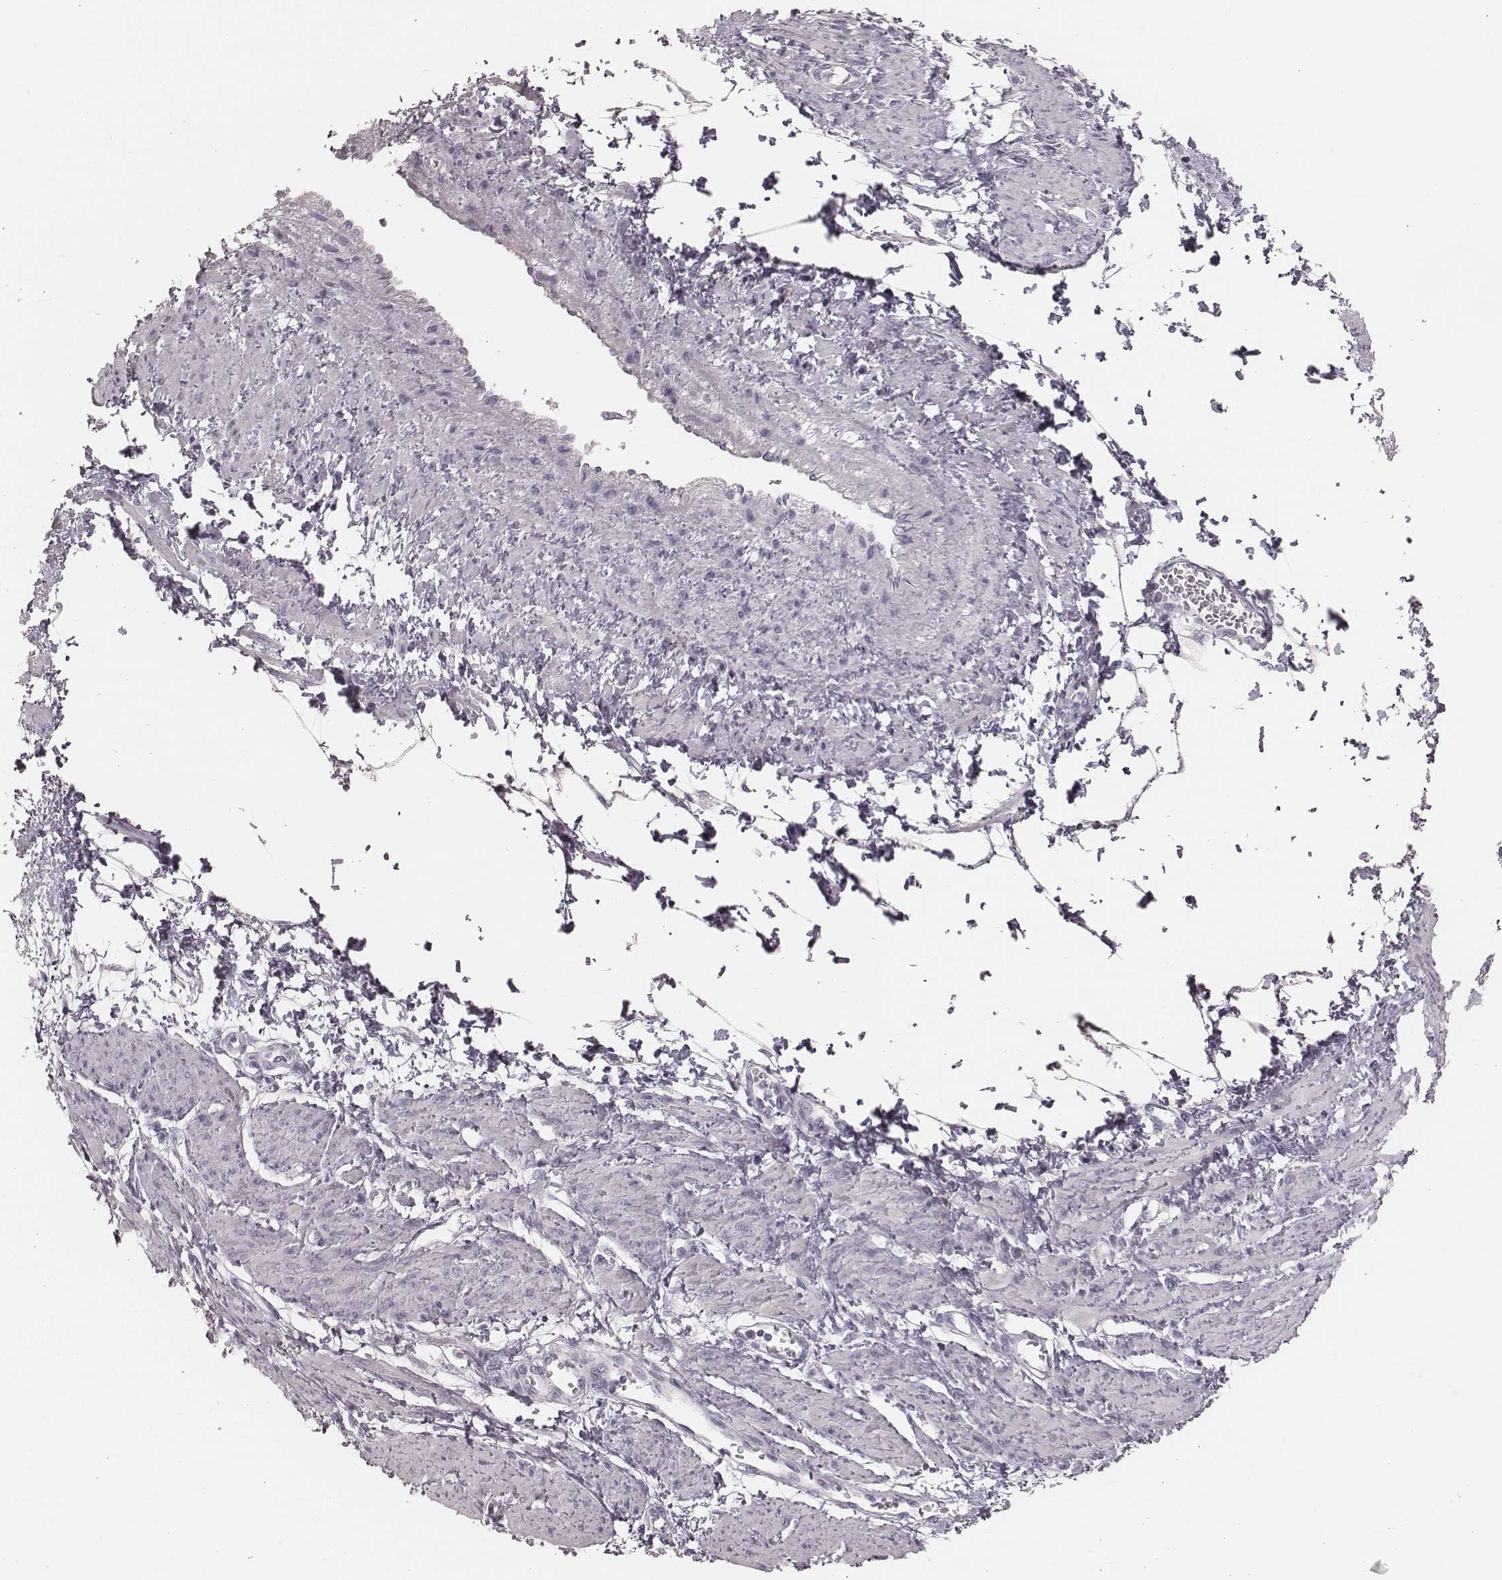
{"staining": {"intensity": "negative", "quantity": "none", "location": "none"}, "tissue": "smooth muscle", "cell_type": "Smooth muscle cells", "image_type": "normal", "snomed": [{"axis": "morphology", "description": "Normal tissue, NOS"}, {"axis": "topography", "description": "Smooth muscle"}, {"axis": "topography", "description": "Uterus"}], "caption": "This micrograph is of unremarkable smooth muscle stained with immunohistochemistry to label a protein in brown with the nuclei are counter-stained blue. There is no staining in smooth muscle cells.", "gene": "ZP4", "patient": {"sex": "female", "age": 39}}